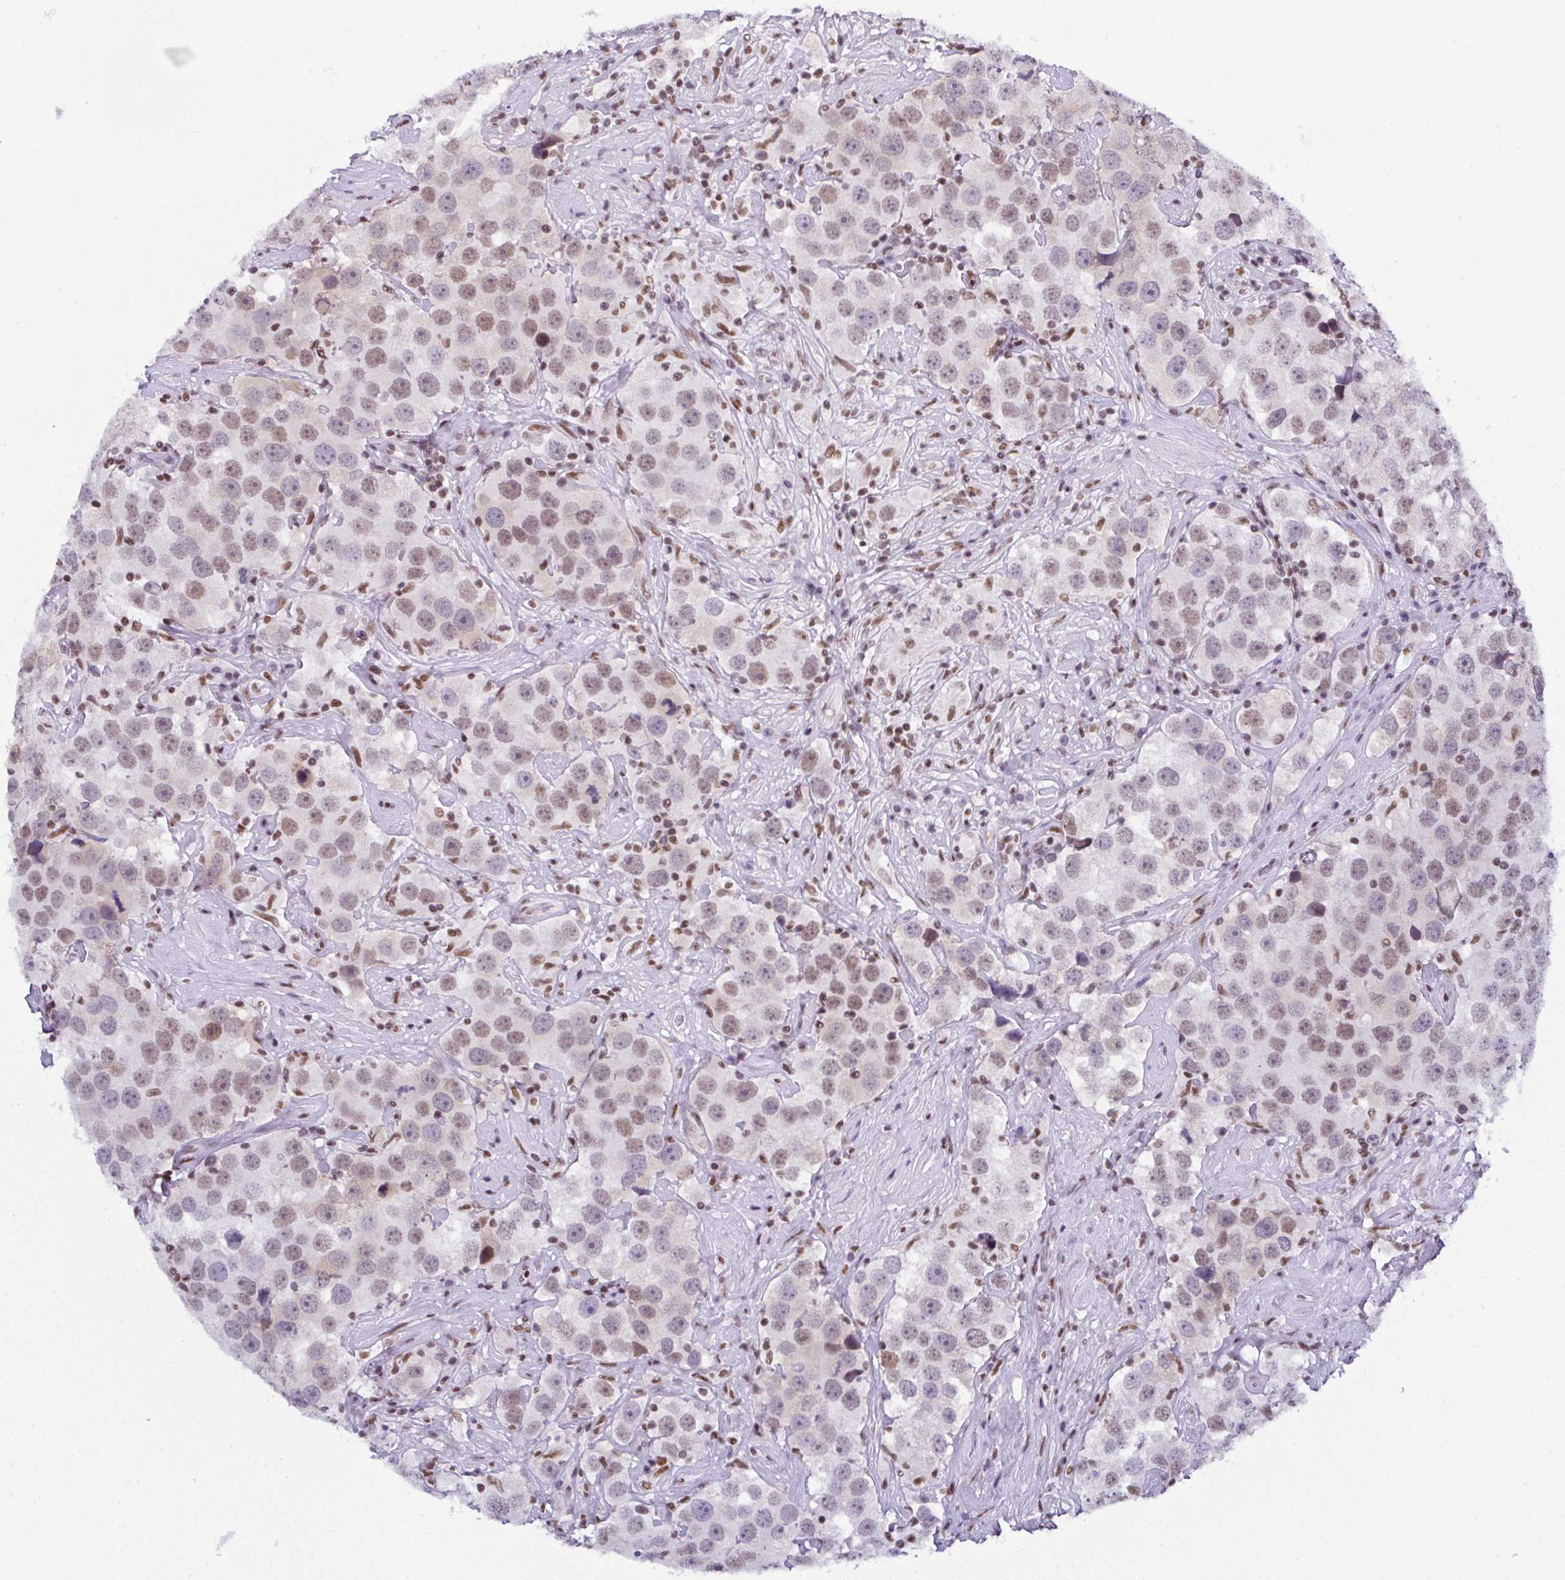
{"staining": {"intensity": "moderate", "quantity": "25%-75%", "location": "nuclear"}, "tissue": "testis cancer", "cell_type": "Tumor cells", "image_type": "cancer", "snomed": [{"axis": "morphology", "description": "Seminoma, NOS"}, {"axis": "topography", "description": "Testis"}], "caption": "The histopathology image demonstrates immunohistochemical staining of seminoma (testis). There is moderate nuclear staining is appreciated in about 25%-75% of tumor cells.", "gene": "DR1", "patient": {"sex": "male", "age": 49}}